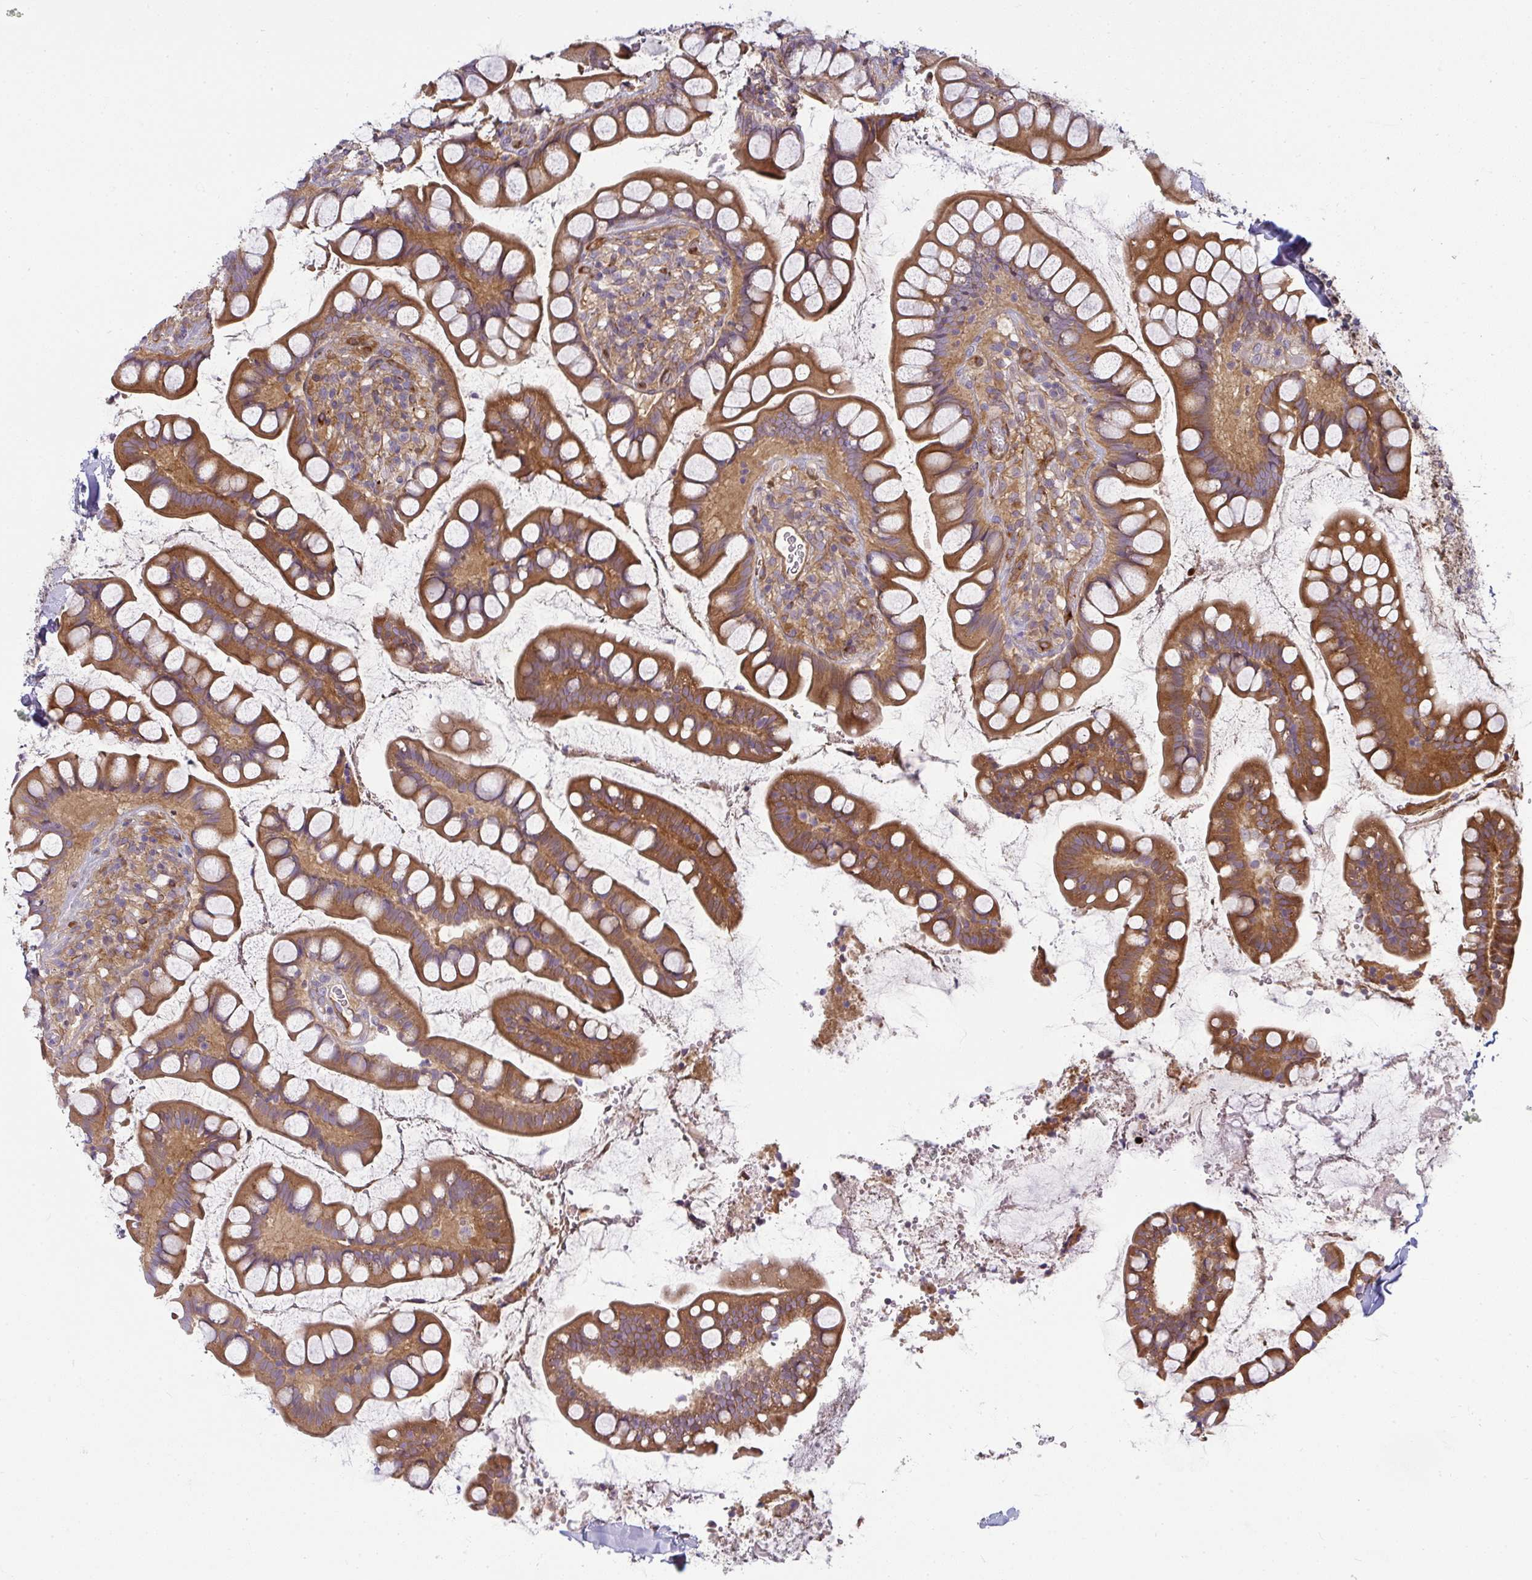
{"staining": {"intensity": "moderate", "quantity": ">75%", "location": "cytoplasmic/membranous"}, "tissue": "small intestine", "cell_type": "Glandular cells", "image_type": "normal", "snomed": [{"axis": "morphology", "description": "Normal tissue, NOS"}, {"axis": "topography", "description": "Small intestine"}], "caption": "A medium amount of moderate cytoplasmic/membranous staining is identified in about >75% of glandular cells in benign small intestine. (brown staining indicates protein expression, while blue staining denotes nuclei).", "gene": "IFIT3", "patient": {"sex": "male", "age": 70}}